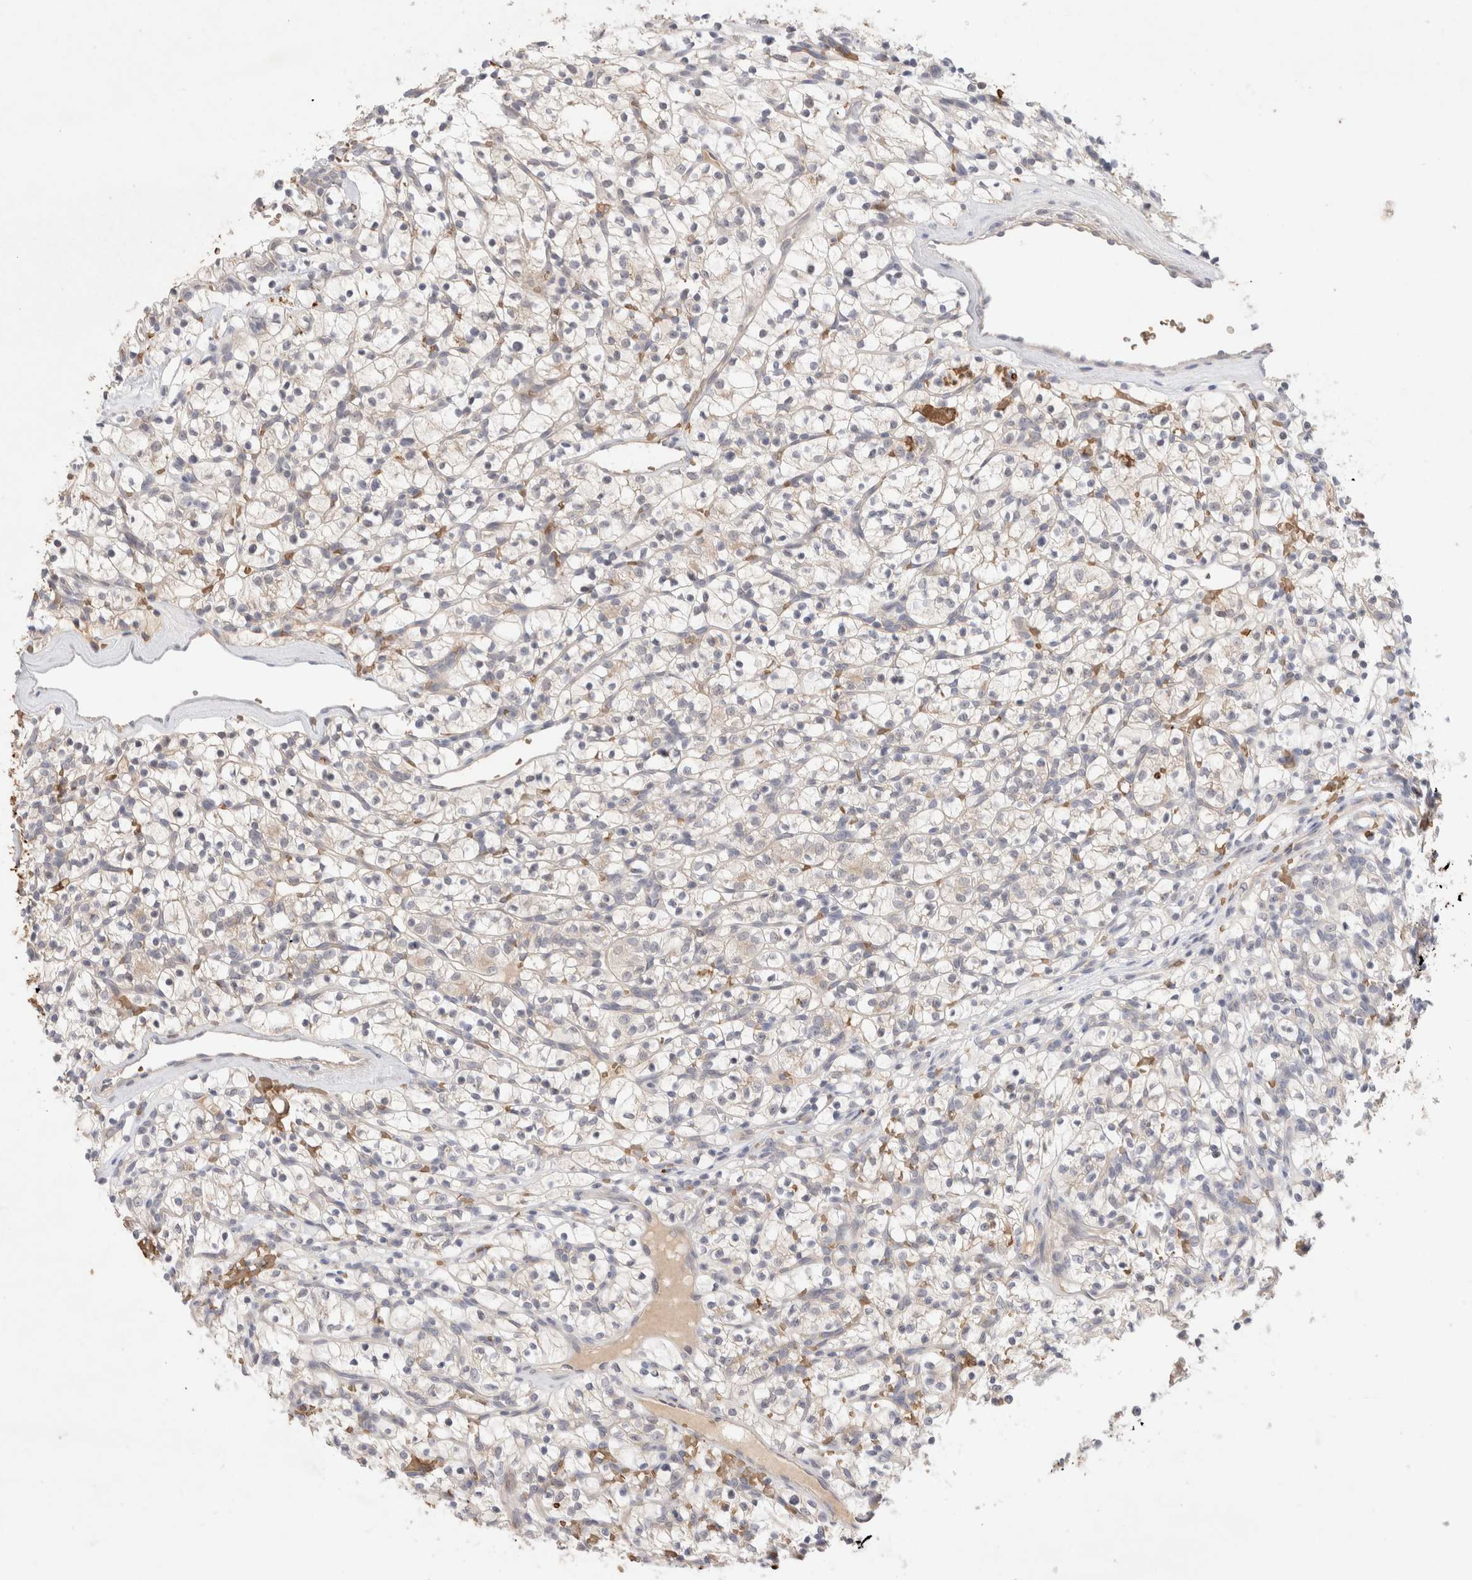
{"staining": {"intensity": "negative", "quantity": "none", "location": "none"}, "tissue": "renal cancer", "cell_type": "Tumor cells", "image_type": "cancer", "snomed": [{"axis": "morphology", "description": "Adenocarcinoma, NOS"}, {"axis": "topography", "description": "Kidney"}], "caption": "The histopathology image reveals no significant positivity in tumor cells of renal adenocarcinoma.", "gene": "MST1", "patient": {"sex": "female", "age": 57}}